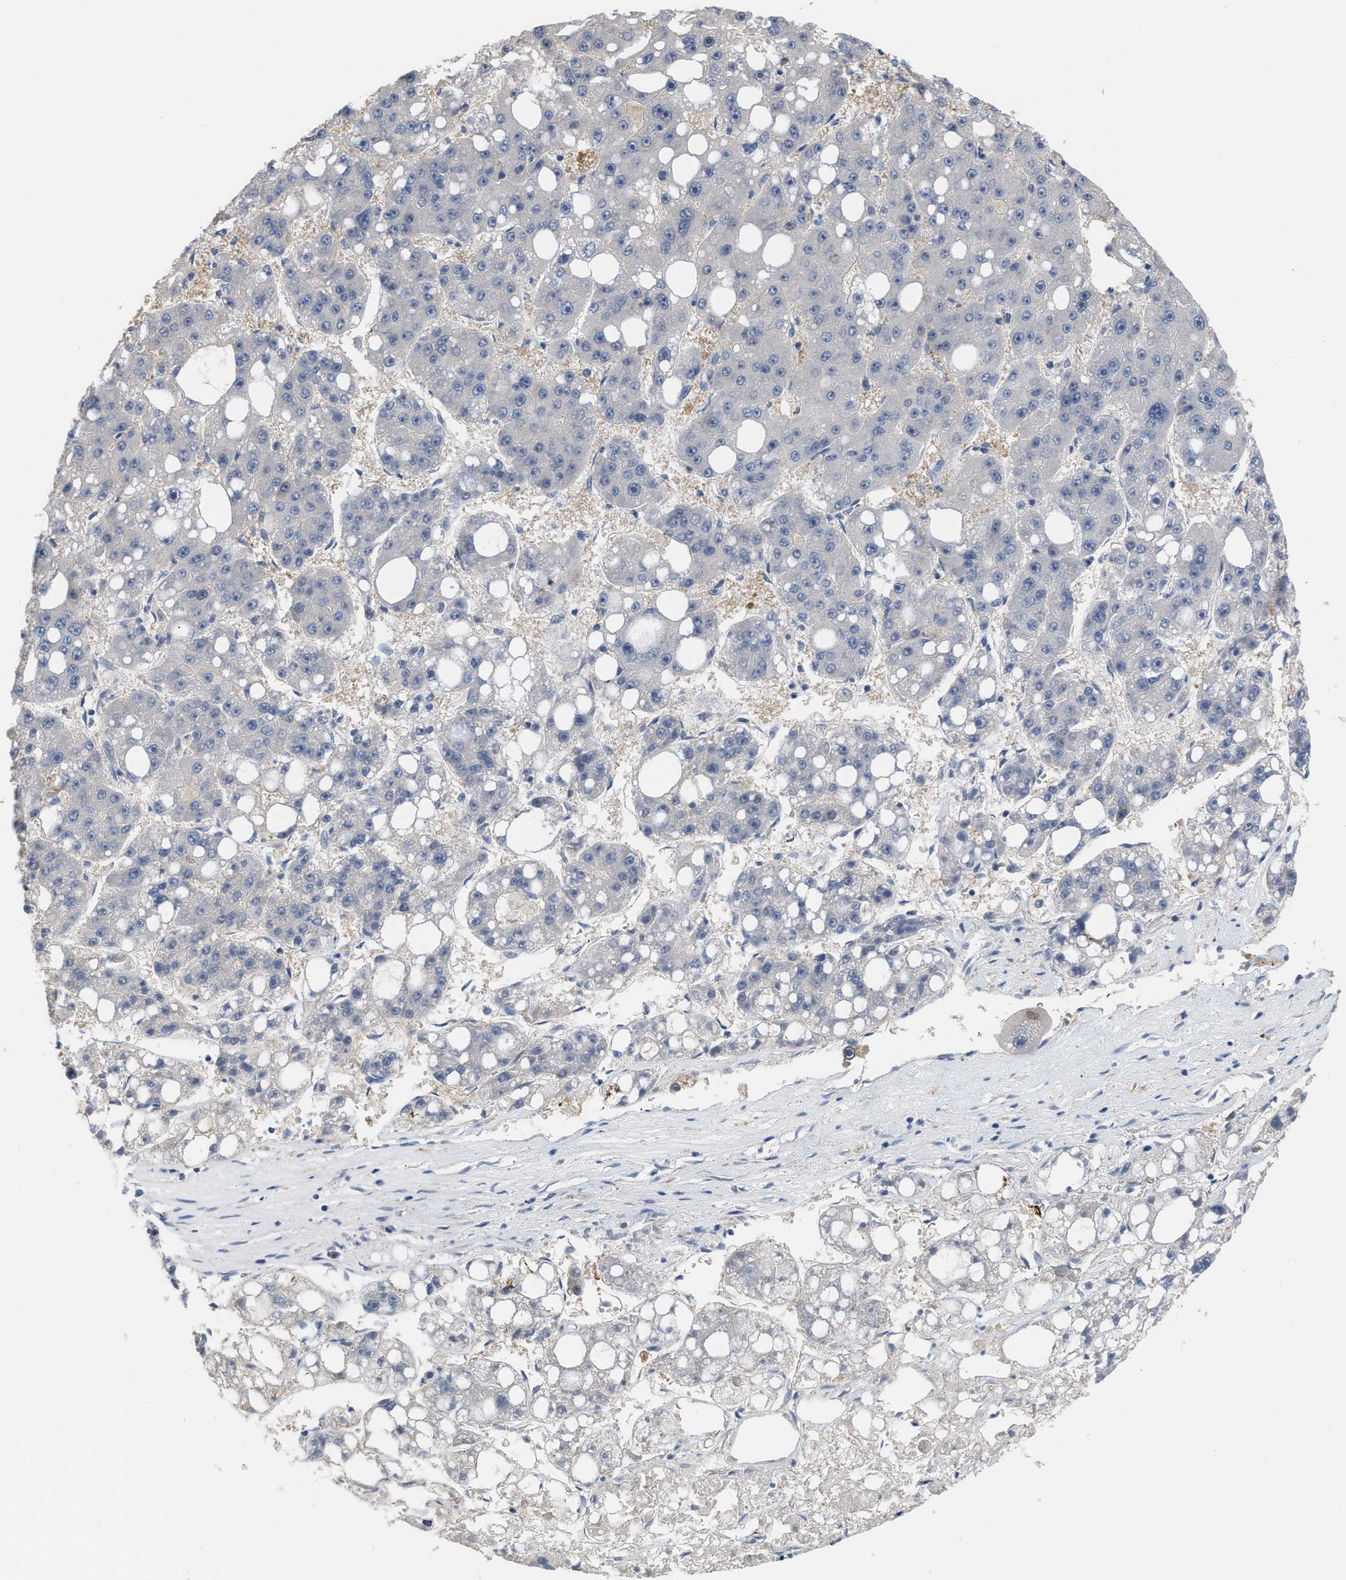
{"staining": {"intensity": "weak", "quantity": "<25%", "location": "cytoplasmic/membranous"}, "tissue": "liver cancer", "cell_type": "Tumor cells", "image_type": "cancer", "snomed": [{"axis": "morphology", "description": "Carcinoma, Hepatocellular, NOS"}, {"axis": "topography", "description": "Liver"}], "caption": "Liver cancer (hepatocellular carcinoma) was stained to show a protein in brown. There is no significant staining in tumor cells. (Brightfield microscopy of DAB (3,3'-diaminobenzidine) immunohistochemistry at high magnification).", "gene": "CRYM", "patient": {"sex": "female", "age": 61}}